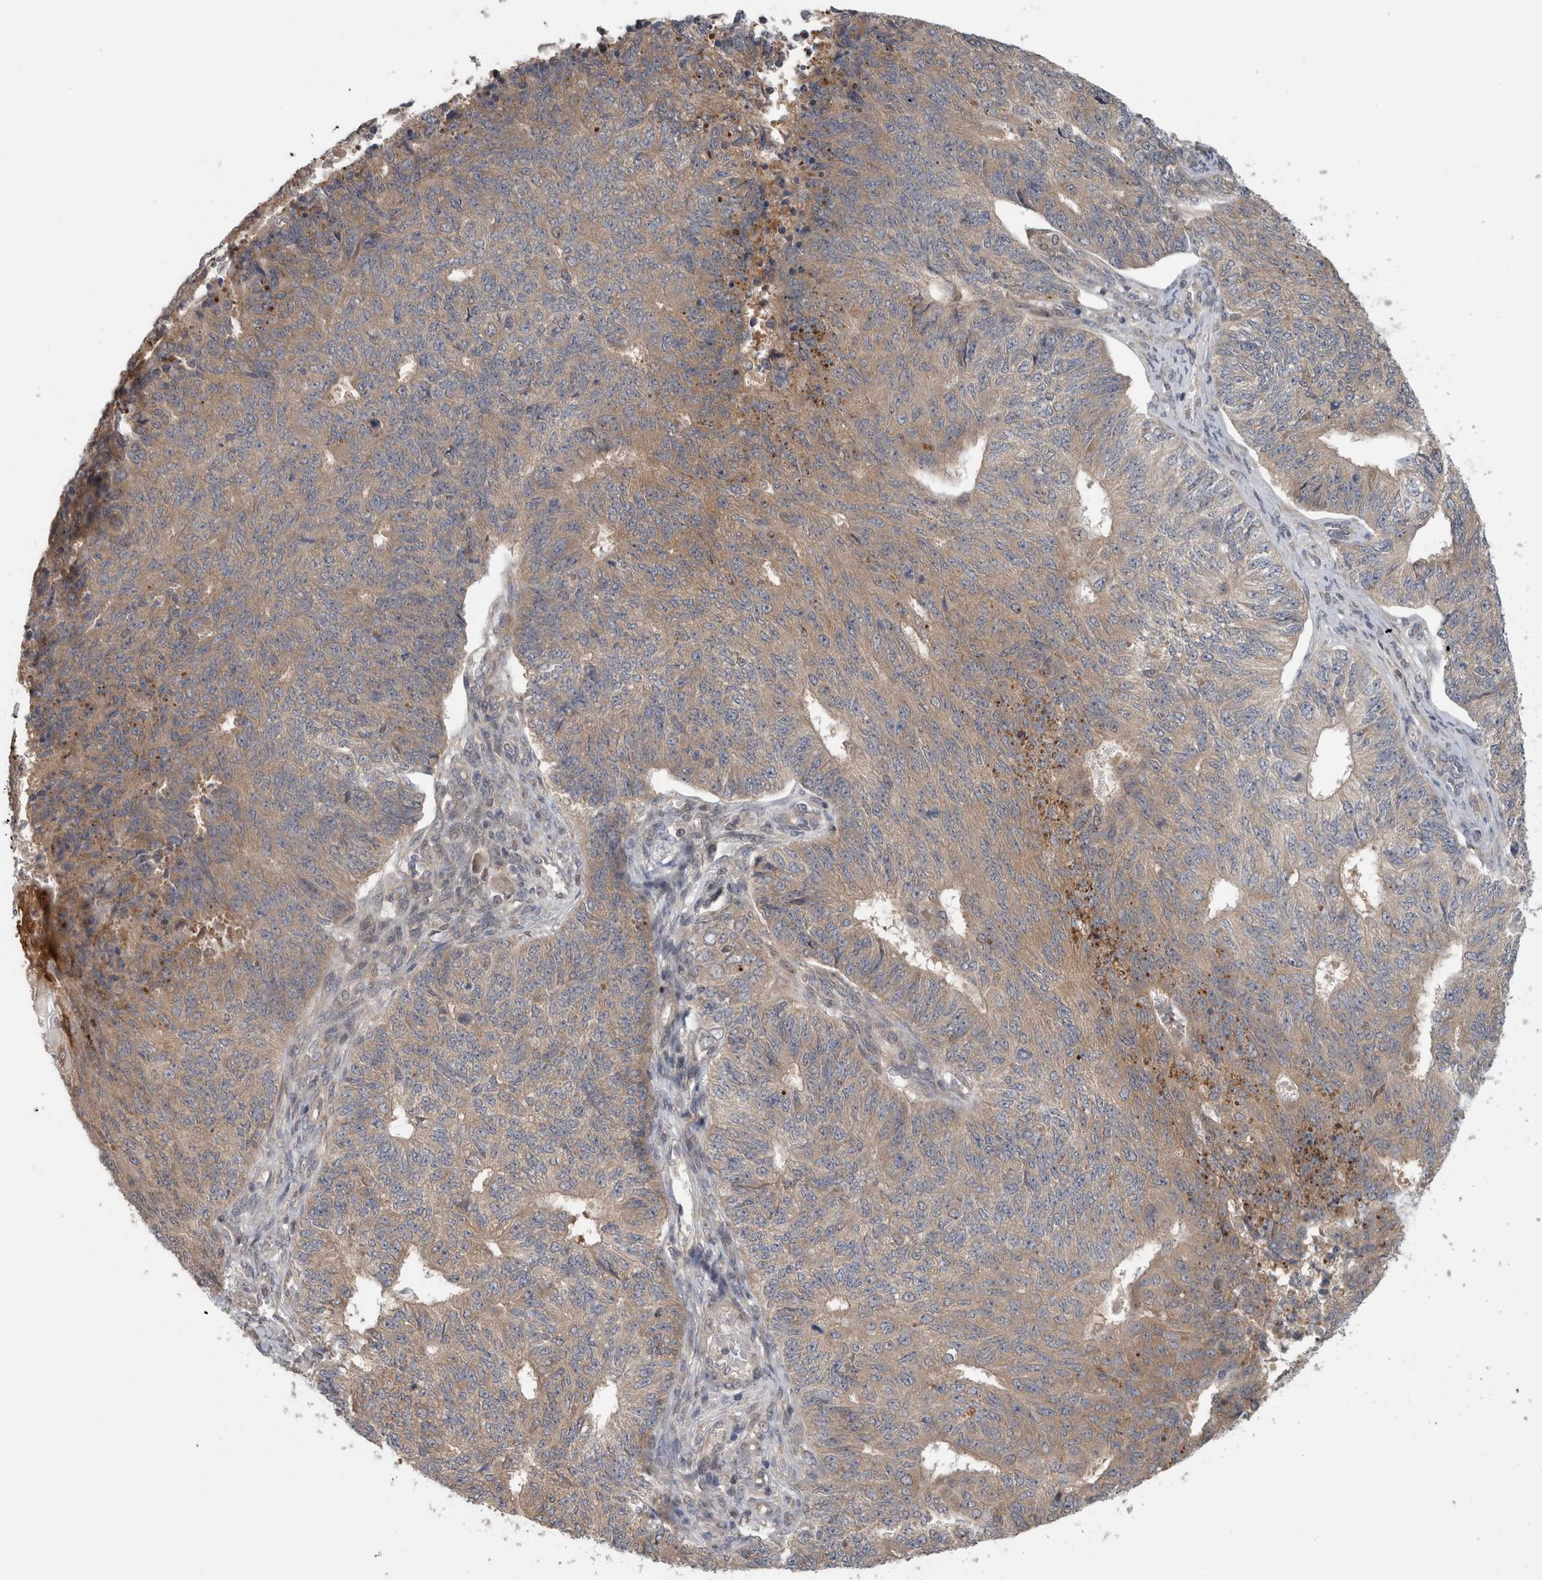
{"staining": {"intensity": "weak", "quantity": "25%-75%", "location": "cytoplasmic/membranous"}, "tissue": "endometrial cancer", "cell_type": "Tumor cells", "image_type": "cancer", "snomed": [{"axis": "morphology", "description": "Adenocarcinoma, NOS"}, {"axis": "topography", "description": "Endometrium"}], "caption": "Adenocarcinoma (endometrial) stained with DAB (3,3'-diaminobenzidine) immunohistochemistry reveals low levels of weak cytoplasmic/membranous expression in about 25%-75% of tumor cells. The staining was performed using DAB (3,3'-diaminobenzidine), with brown indicating positive protein expression. Nuclei are stained blue with hematoxylin.", "gene": "PIGP", "patient": {"sex": "female", "age": 32}}